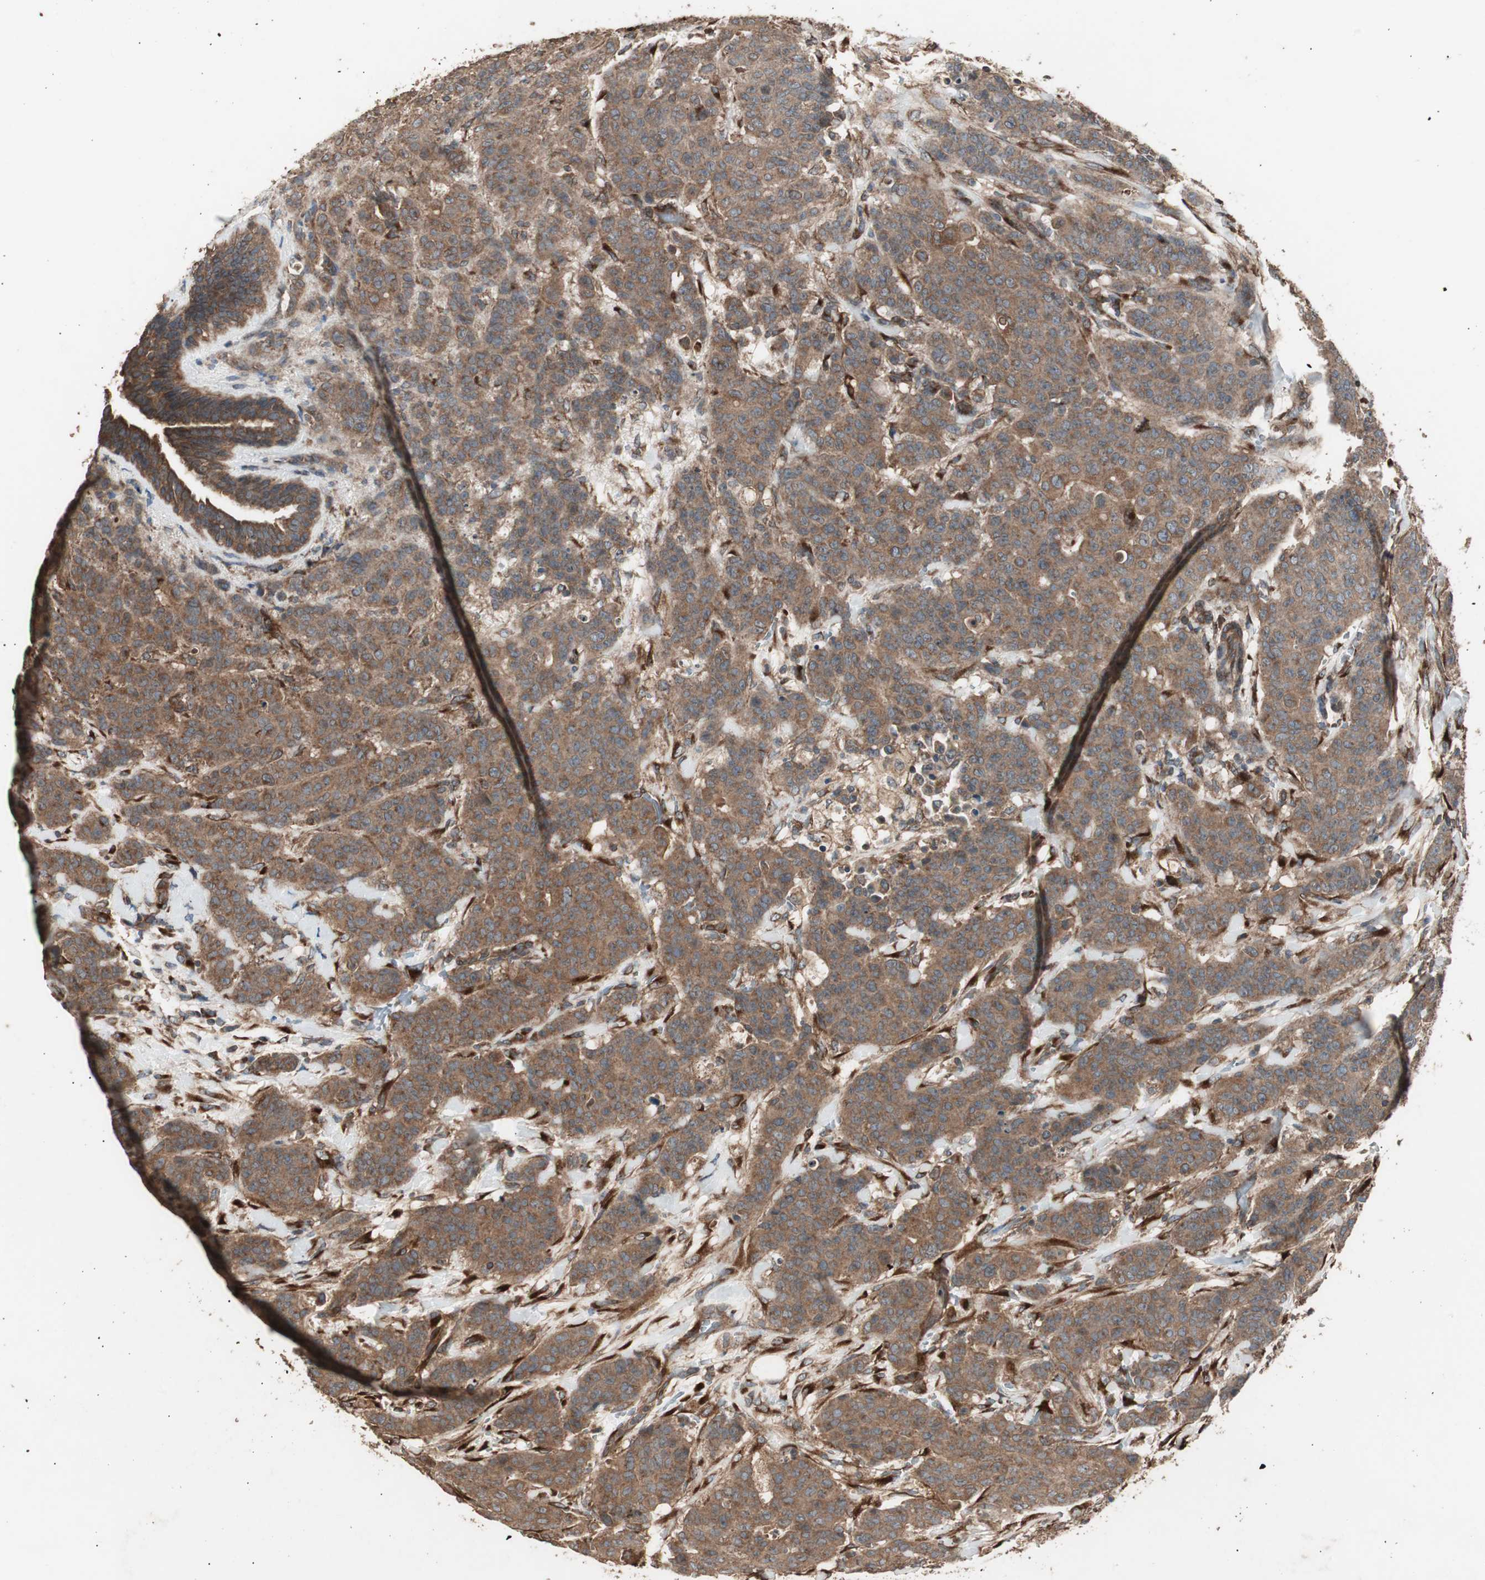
{"staining": {"intensity": "moderate", "quantity": ">75%", "location": "cytoplasmic/membranous"}, "tissue": "breast cancer", "cell_type": "Tumor cells", "image_type": "cancer", "snomed": [{"axis": "morphology", "description": "Duct carcinoma"}, {"axis": "topography", "description": "Breast"}], "caption": "Immunohistochemistry of breast infiltrating ductal carcinoma reveals medium levels of moderate cytoplasmic/membranous expression in approximately >75% of tumor cells.", "gene": "LZTS1", "patient": {"sex": "female", "age": 40}}